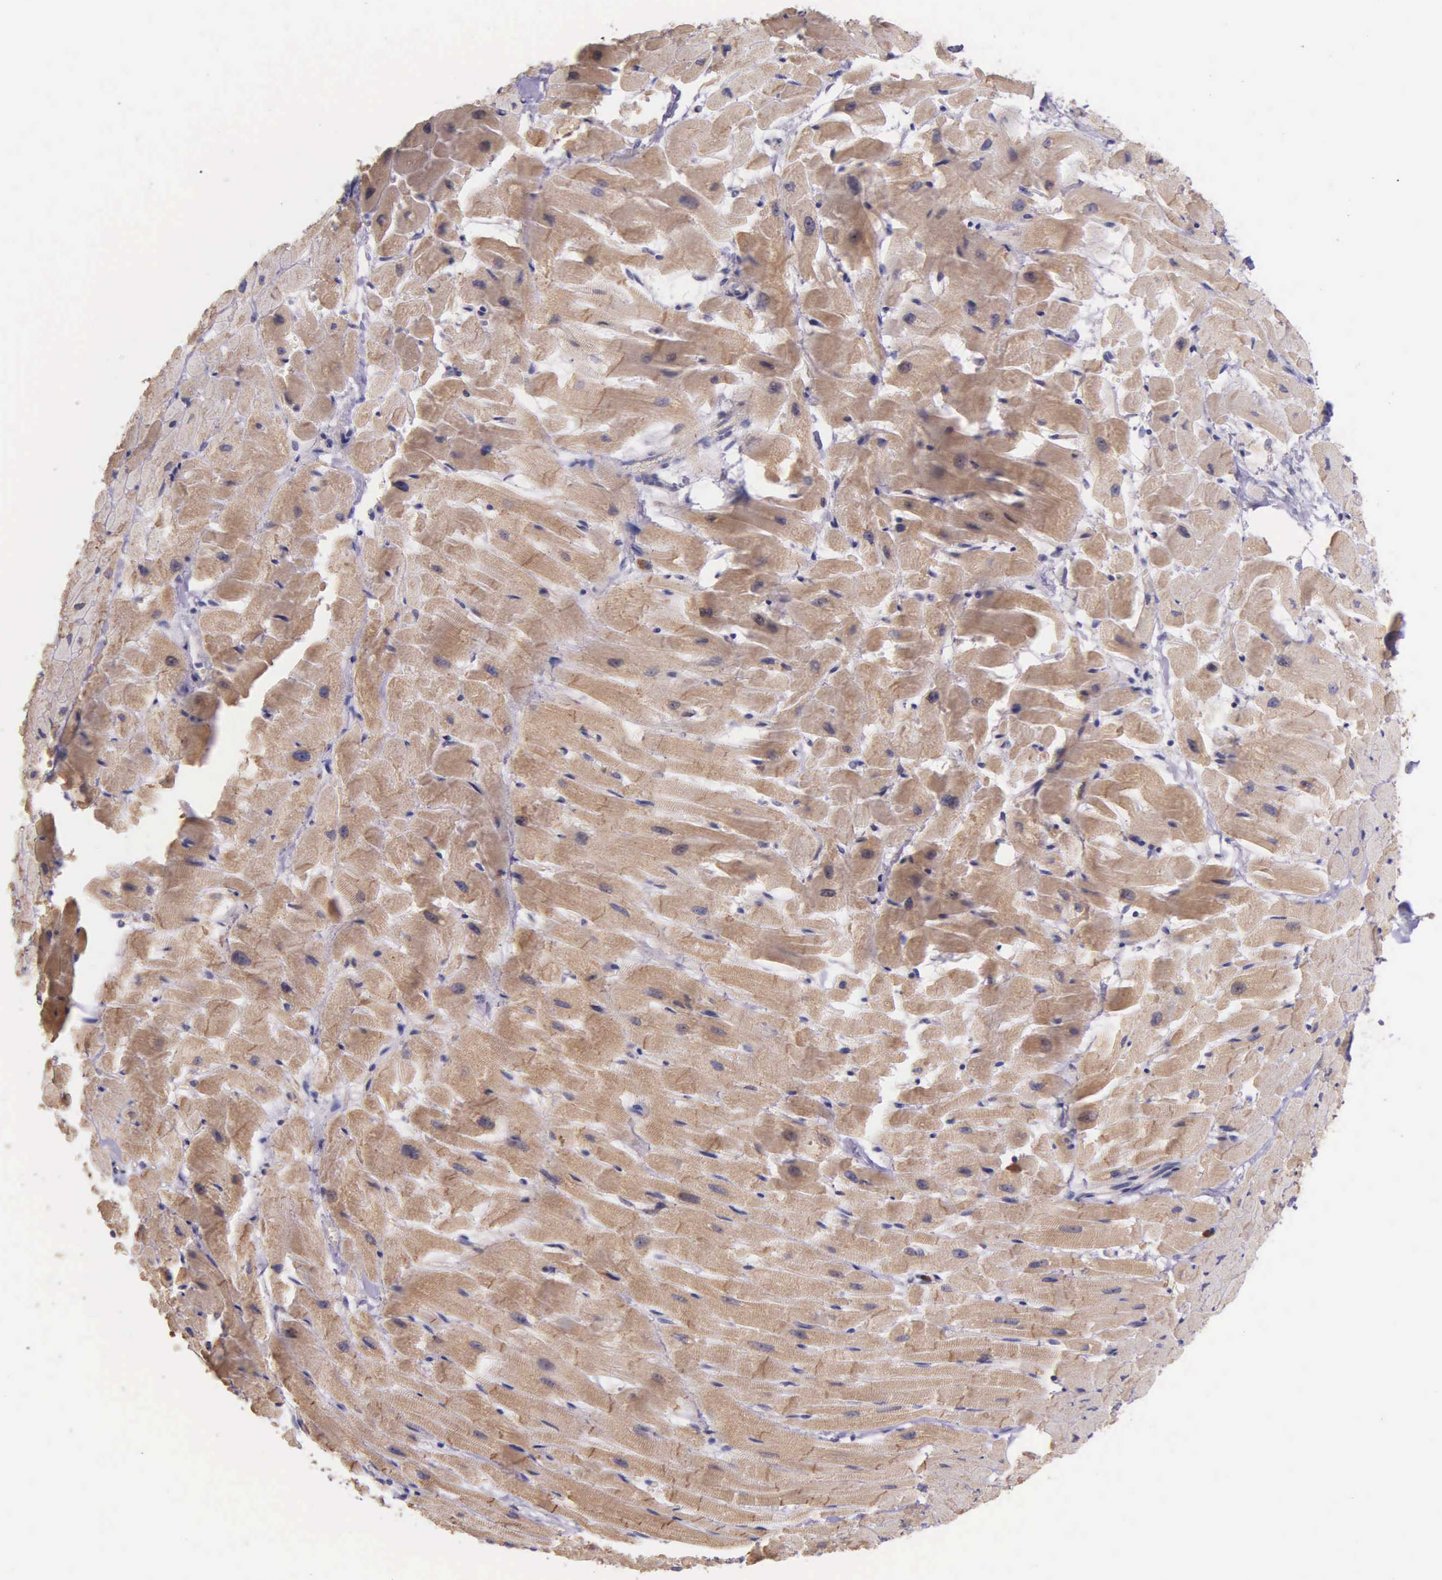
{"staining": {"intensity": "weak", "quantity": ">75%", "location": "cytoplasmic/membranous"}, "tissue": "heart muscle", "cell_type": "Cardiomyocytes", "image_type": "normal", "snomed": [{"axis": "morphology", "description": "Normal tissue, NOS"}, {"axis": "topography", "description": "Heart"}], "caption": "High-power microscopy captured an immunohistochemistry histopathology image of unremarkable heart muscle, revealing weak cytoplasmic/membranous expression in approximately >75% of cardiomyocytes.", "gene": "NSDHL", "patient": {"sex": "female", "age": 19}}